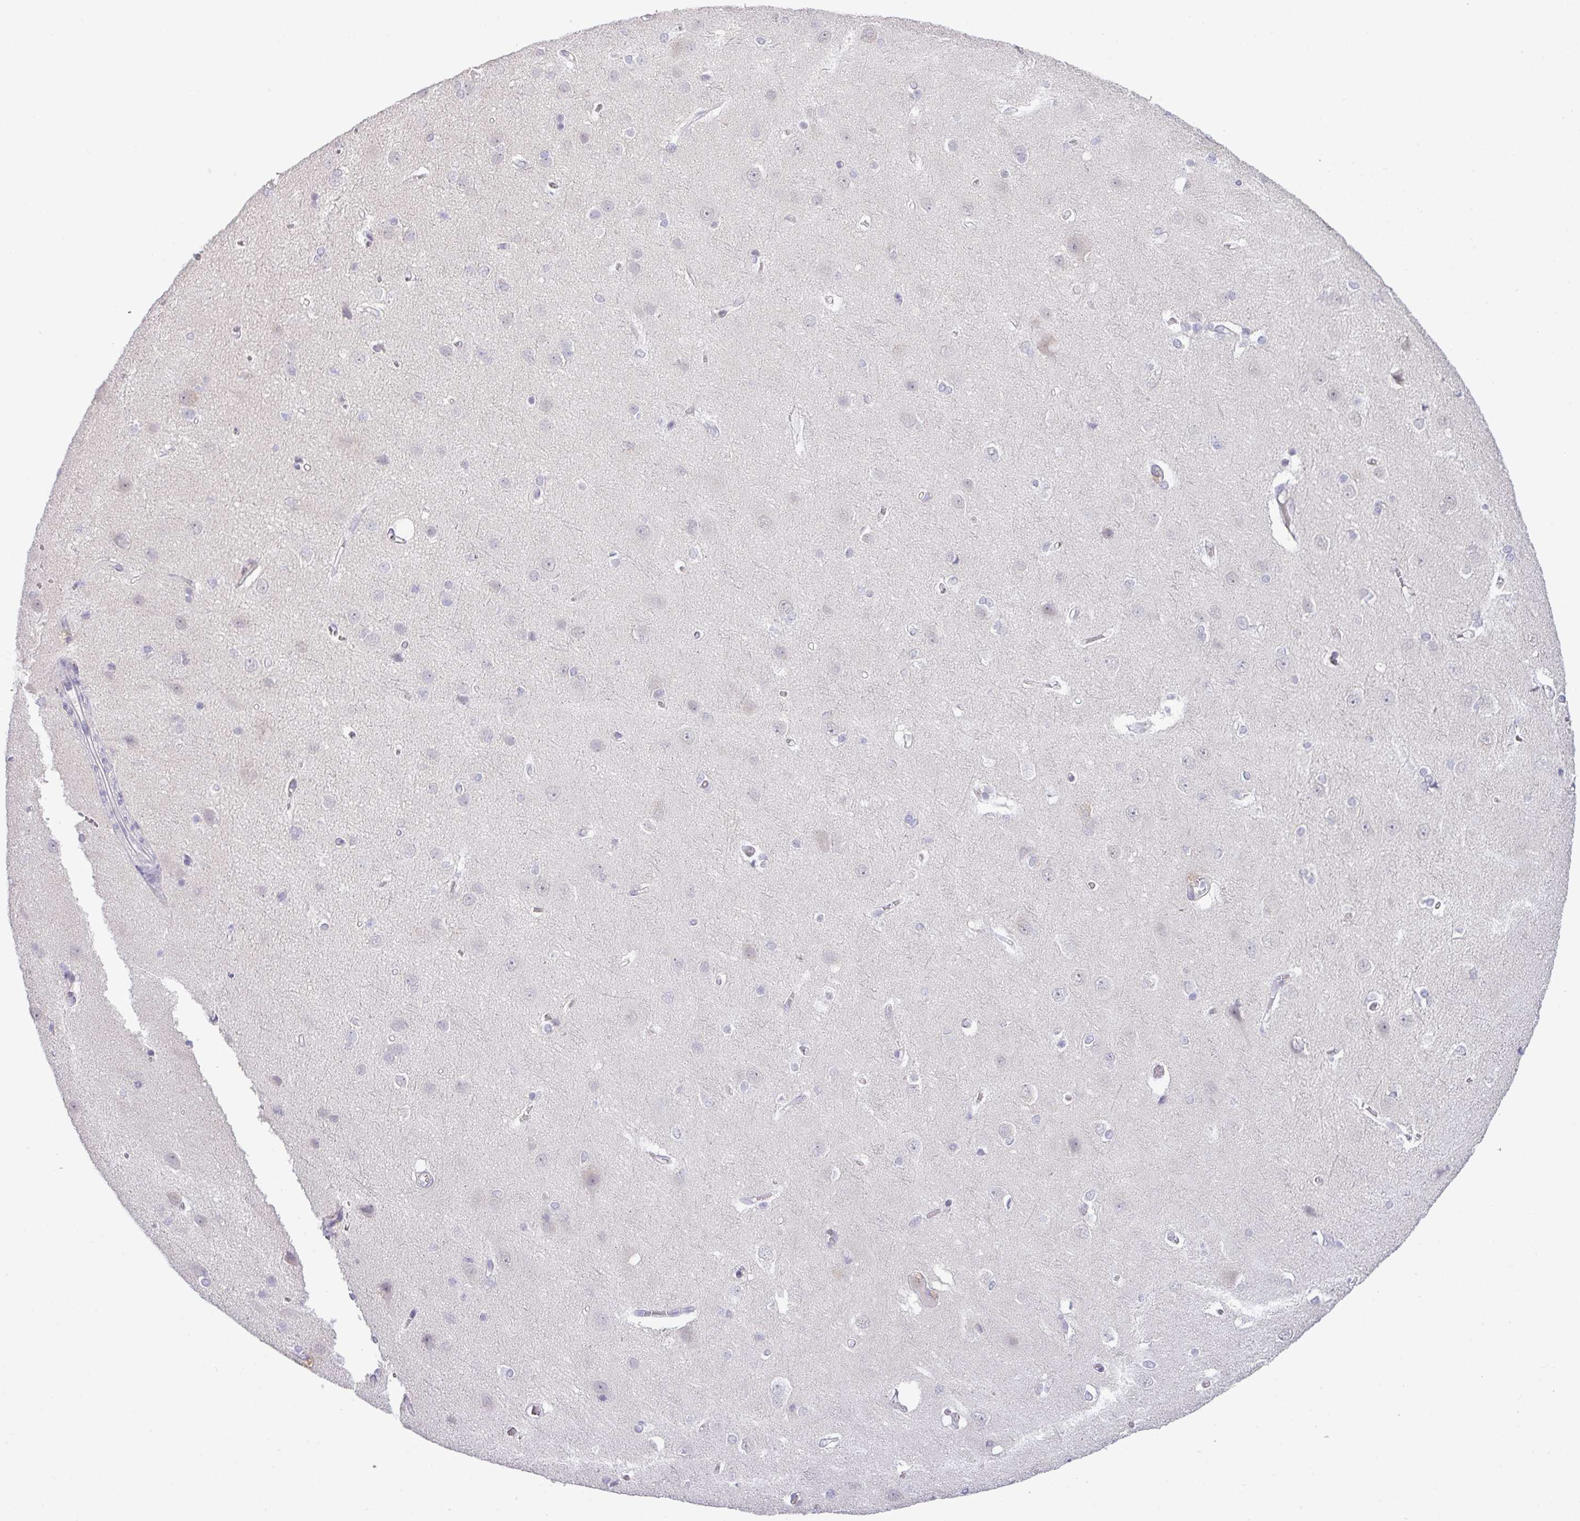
{"staining": {"intensity": "negative", "quantity": "none", "location": "none"}, "tissue": "cerebral cortex", "cell_type": "Endothelial cells", "image_type": "normal", "snomed": [{"axis": "morphology", "description": "Normal tissue, NOS"}, {"axis": "topography", "description": "Cerebral cortex"}], "caption": "Immunohistochemistry of normal cerebral cortex reveals no staining in endothelial cells.", "gene": "ANKRD13B", "patient": {"sex": "male", "age": 37}}